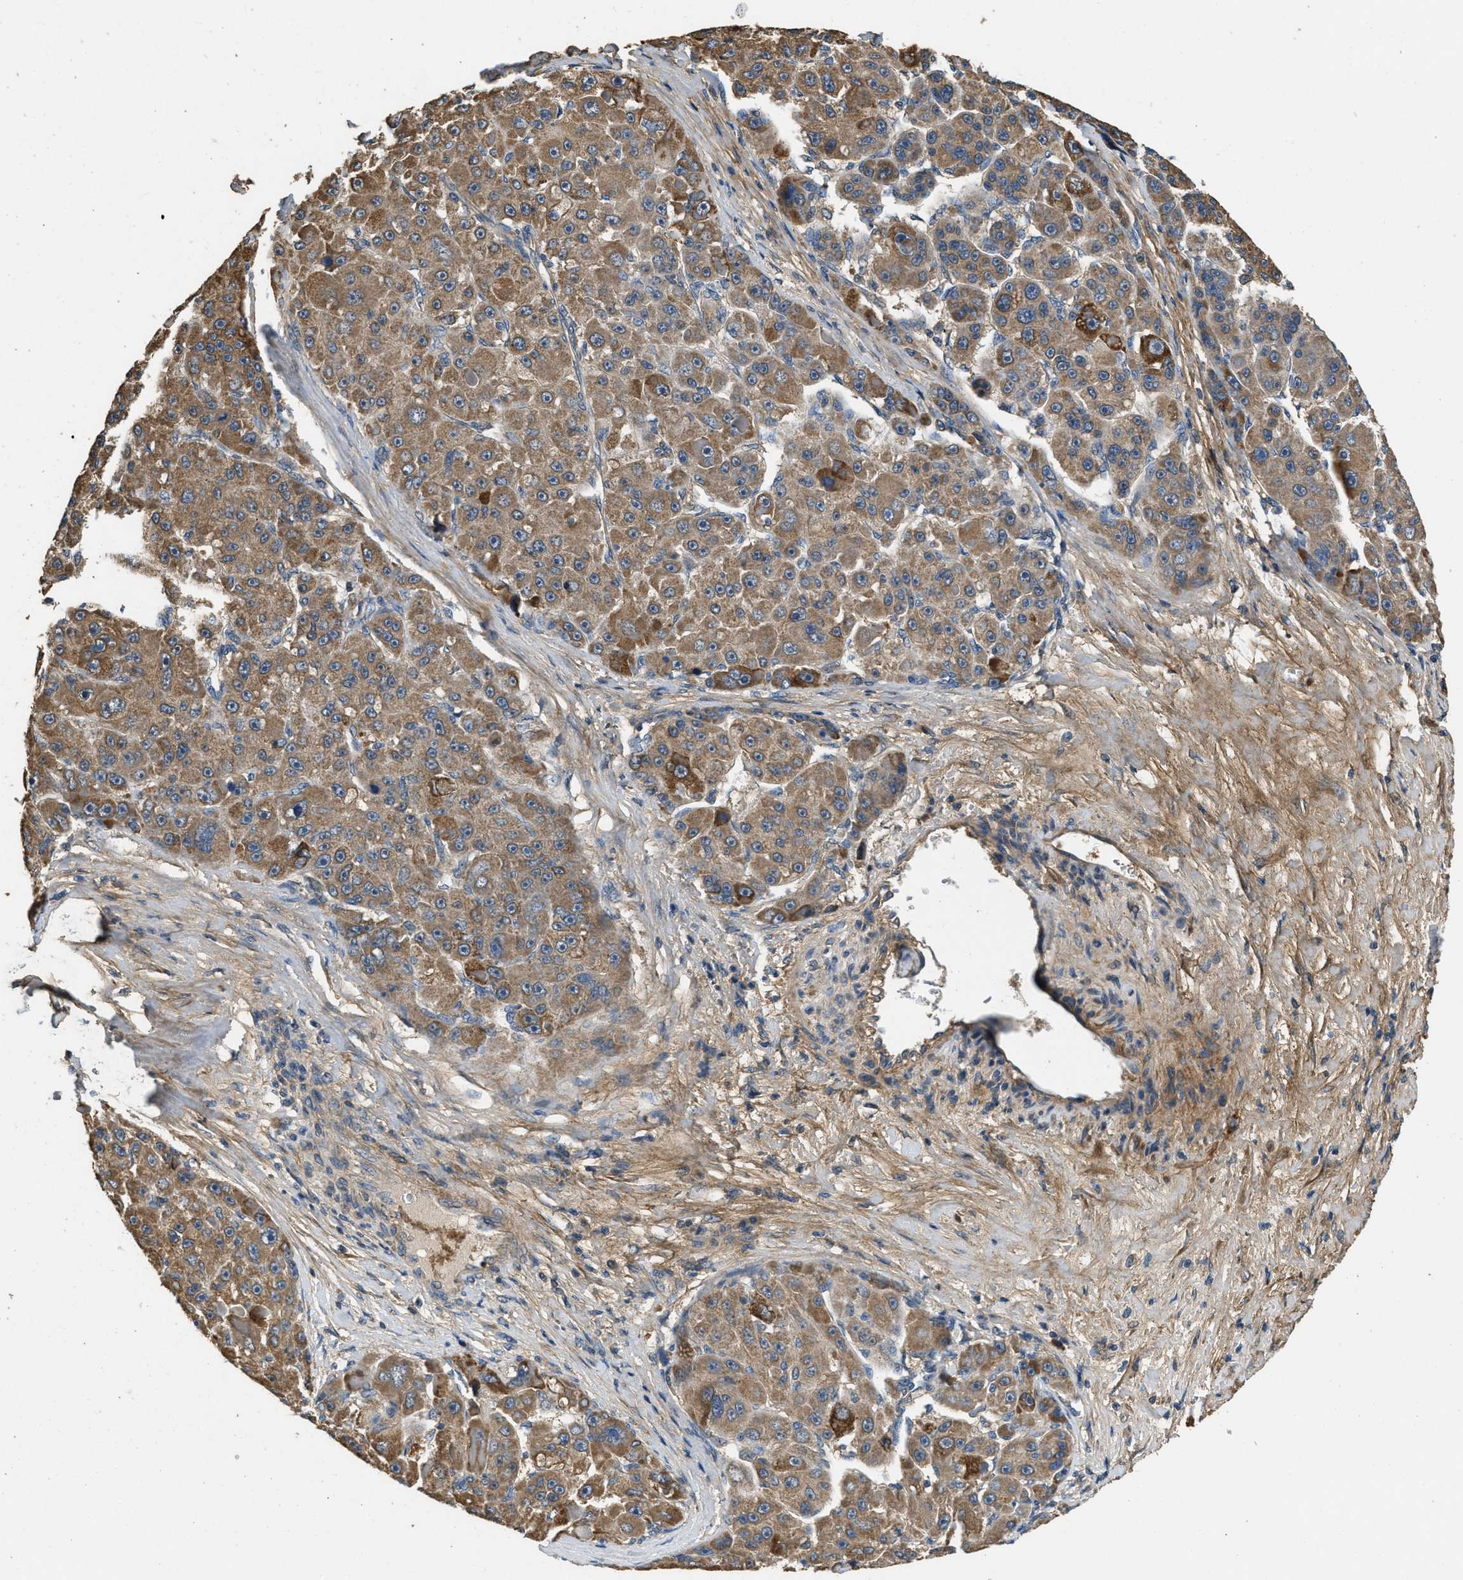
{"staining": {"intensity": "moderate", "quantity": ">75%", "location": "cytoplasmic/membranous"}, "tissue": "liver cancer", "cell_type": "Tumor cells", "image_type": "cancer", "snomed": [{"axis": "morphology", "description": "Carcinoma, Hepatocellular, NOS"}, {"axis": "topography", "description": "Liver"}], "caption": "Brown immunohistochemical staining in human hepatocellular carcinoma (liver) demonstrates moderate cytoplasmic/membranous positivity in about >75% of tumor cells.", "gene": "THBS2", "patient": {"sex": "male", "age": 76}}